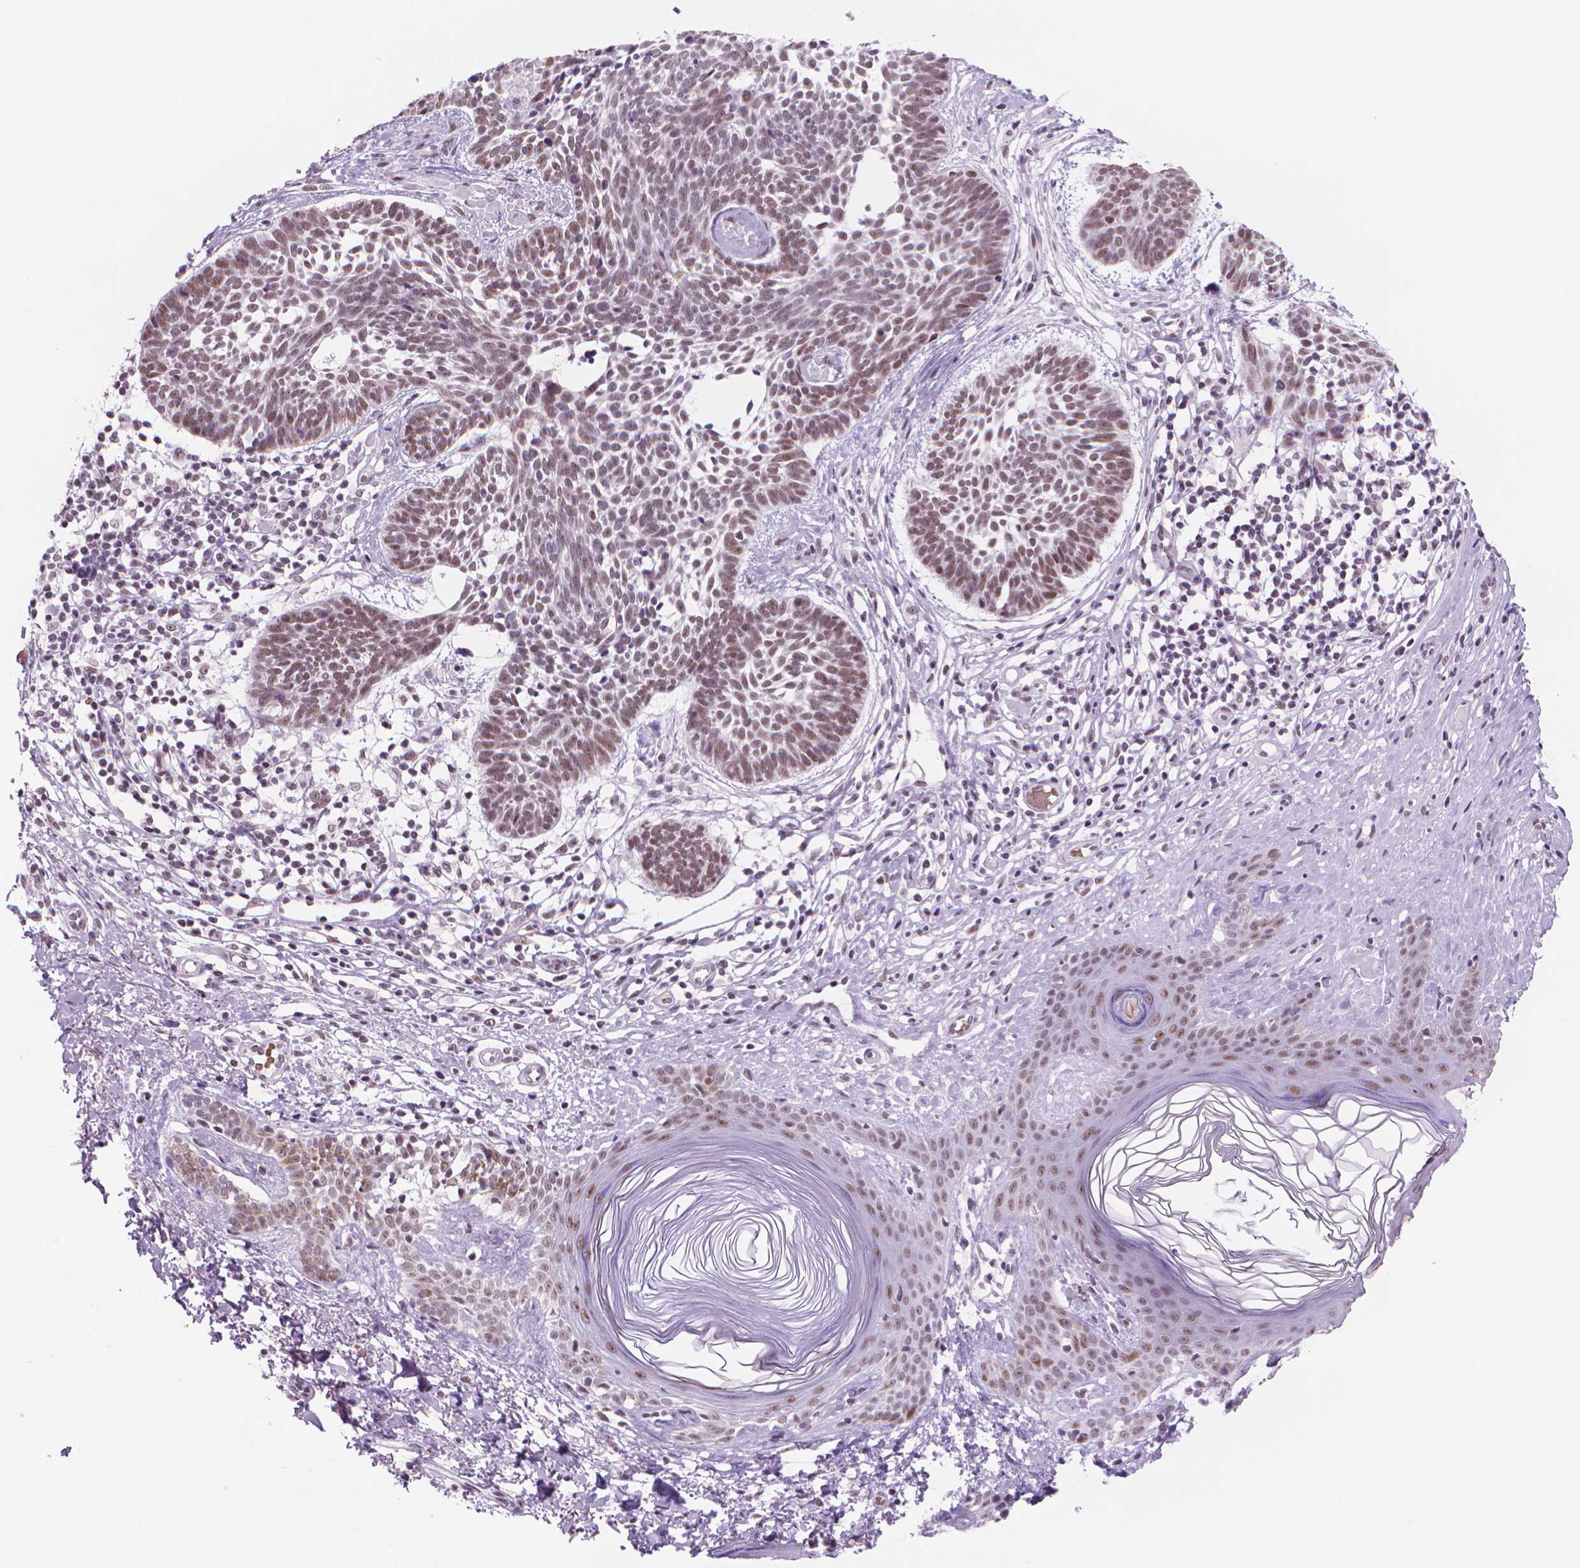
{"staining": {"intensity": "moderate", "quantity": ">75%", "location": "nuclear"}, "tissue": "skin cancer", "cell_type": "Tumor cells", "image_type": "cancer", "snomed": [{"axis": "morphology", "description": "Basal cell carcinoma"}, {"axis": "topography", "description": "Skin"}], "caption": "A photomicrograph of skin basal cell carcinoma stained for a protein shows moderate nuclear brown staining in tumor cells.", "gene": "POLR3D", "patient": {"sex": "male", "age": 85}}